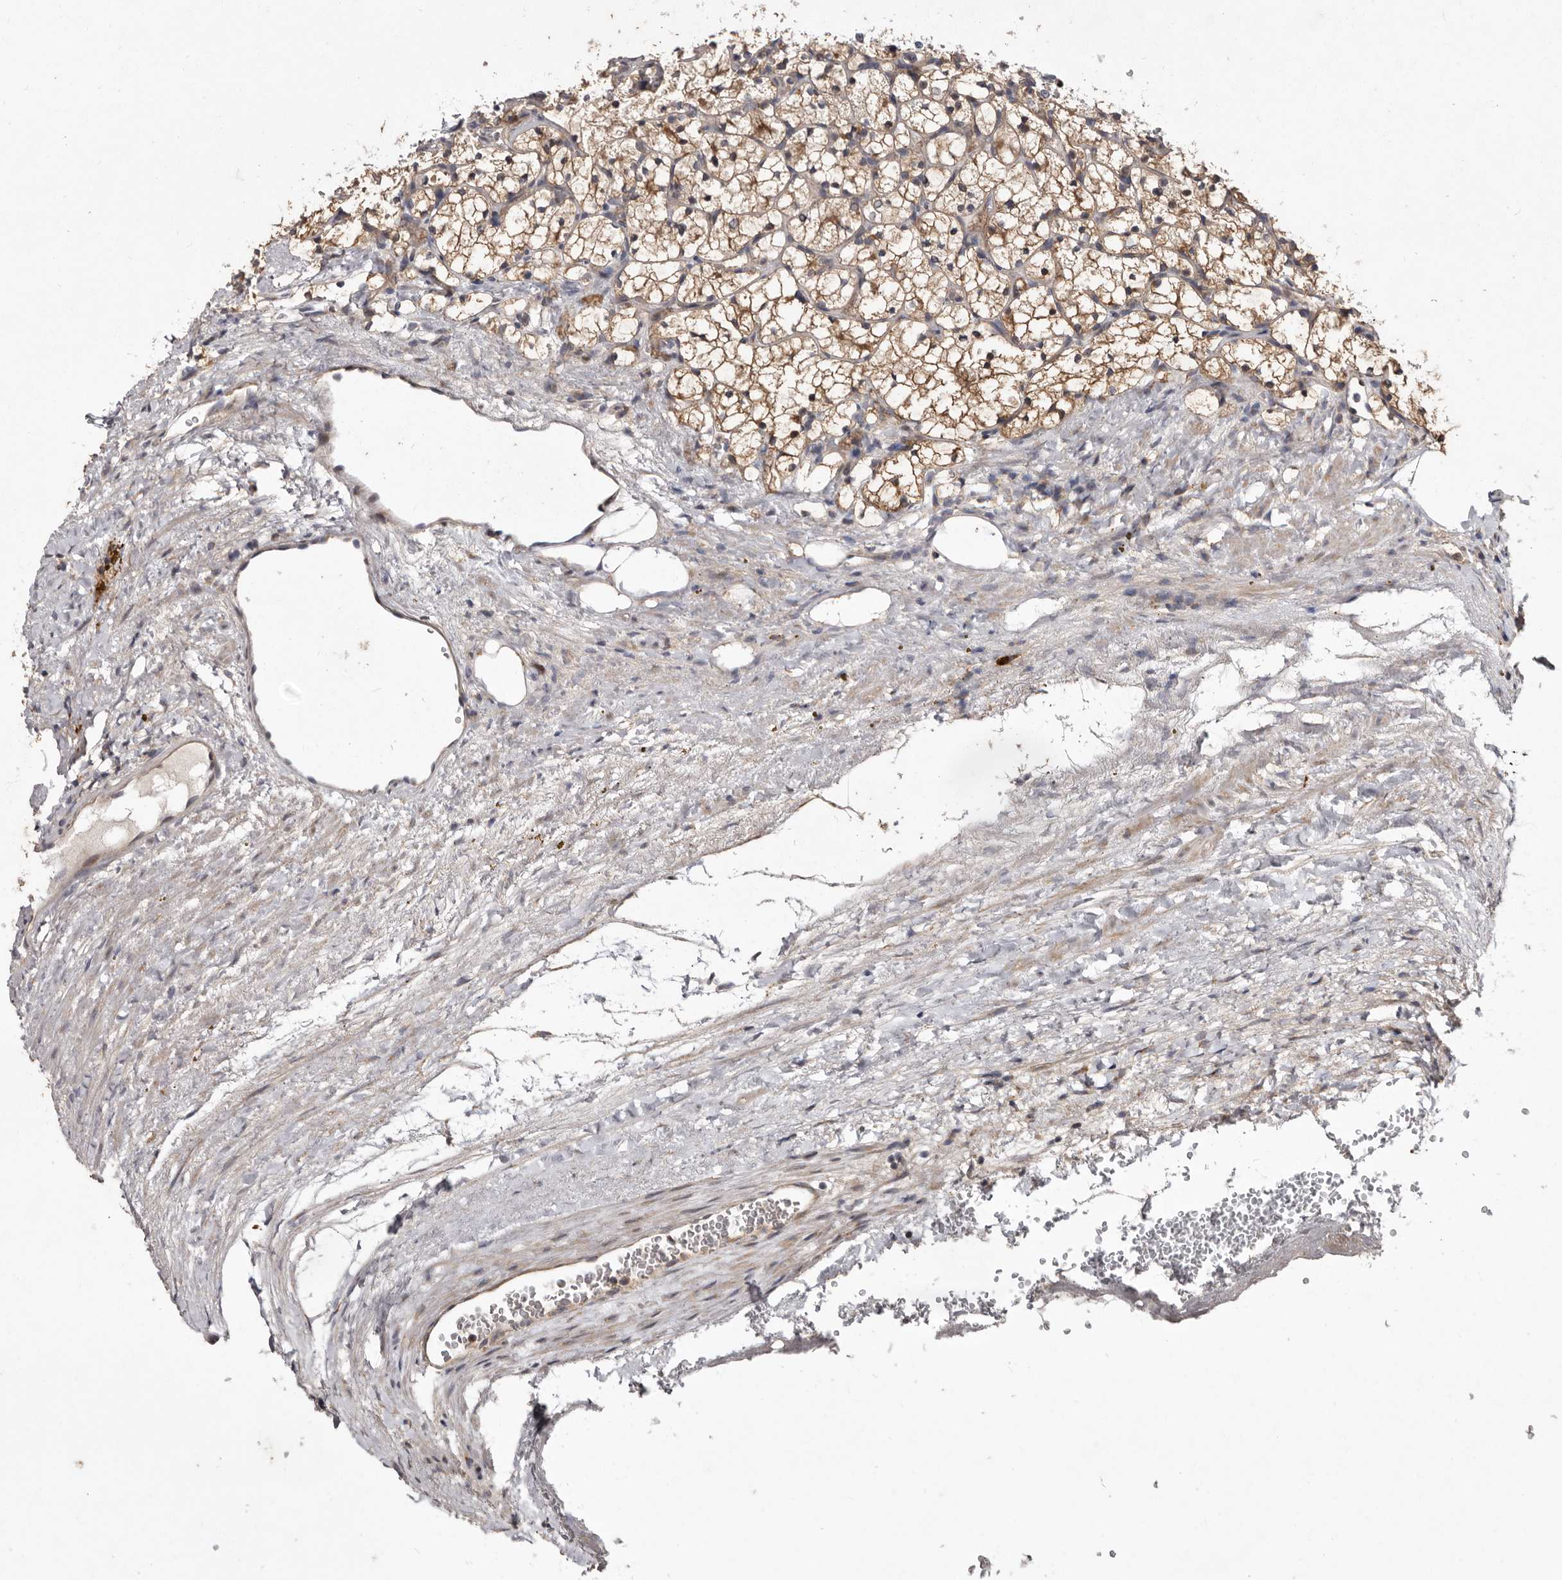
{"staining": {"intensity": "moderate", "quantity": ">75%", "location": "cytoplasmic/membranous"}, "tissue": "renal cancer", "cell_type": "Tumor cells", "image_type": "cancer", "snomed": [{"axis": "morphology", "description": "Adenocarcinoma, NOS"}, {"axis": "topography", "description": "Kidney"}], "caption": "A micrograph of adenocarcinoma (renal) stained for a protein shows moderate cytoplasmic/membranous brown staining in tumor cells.", "gene": "FLAD1", "patient": {"sex": "female", "age": 69}}